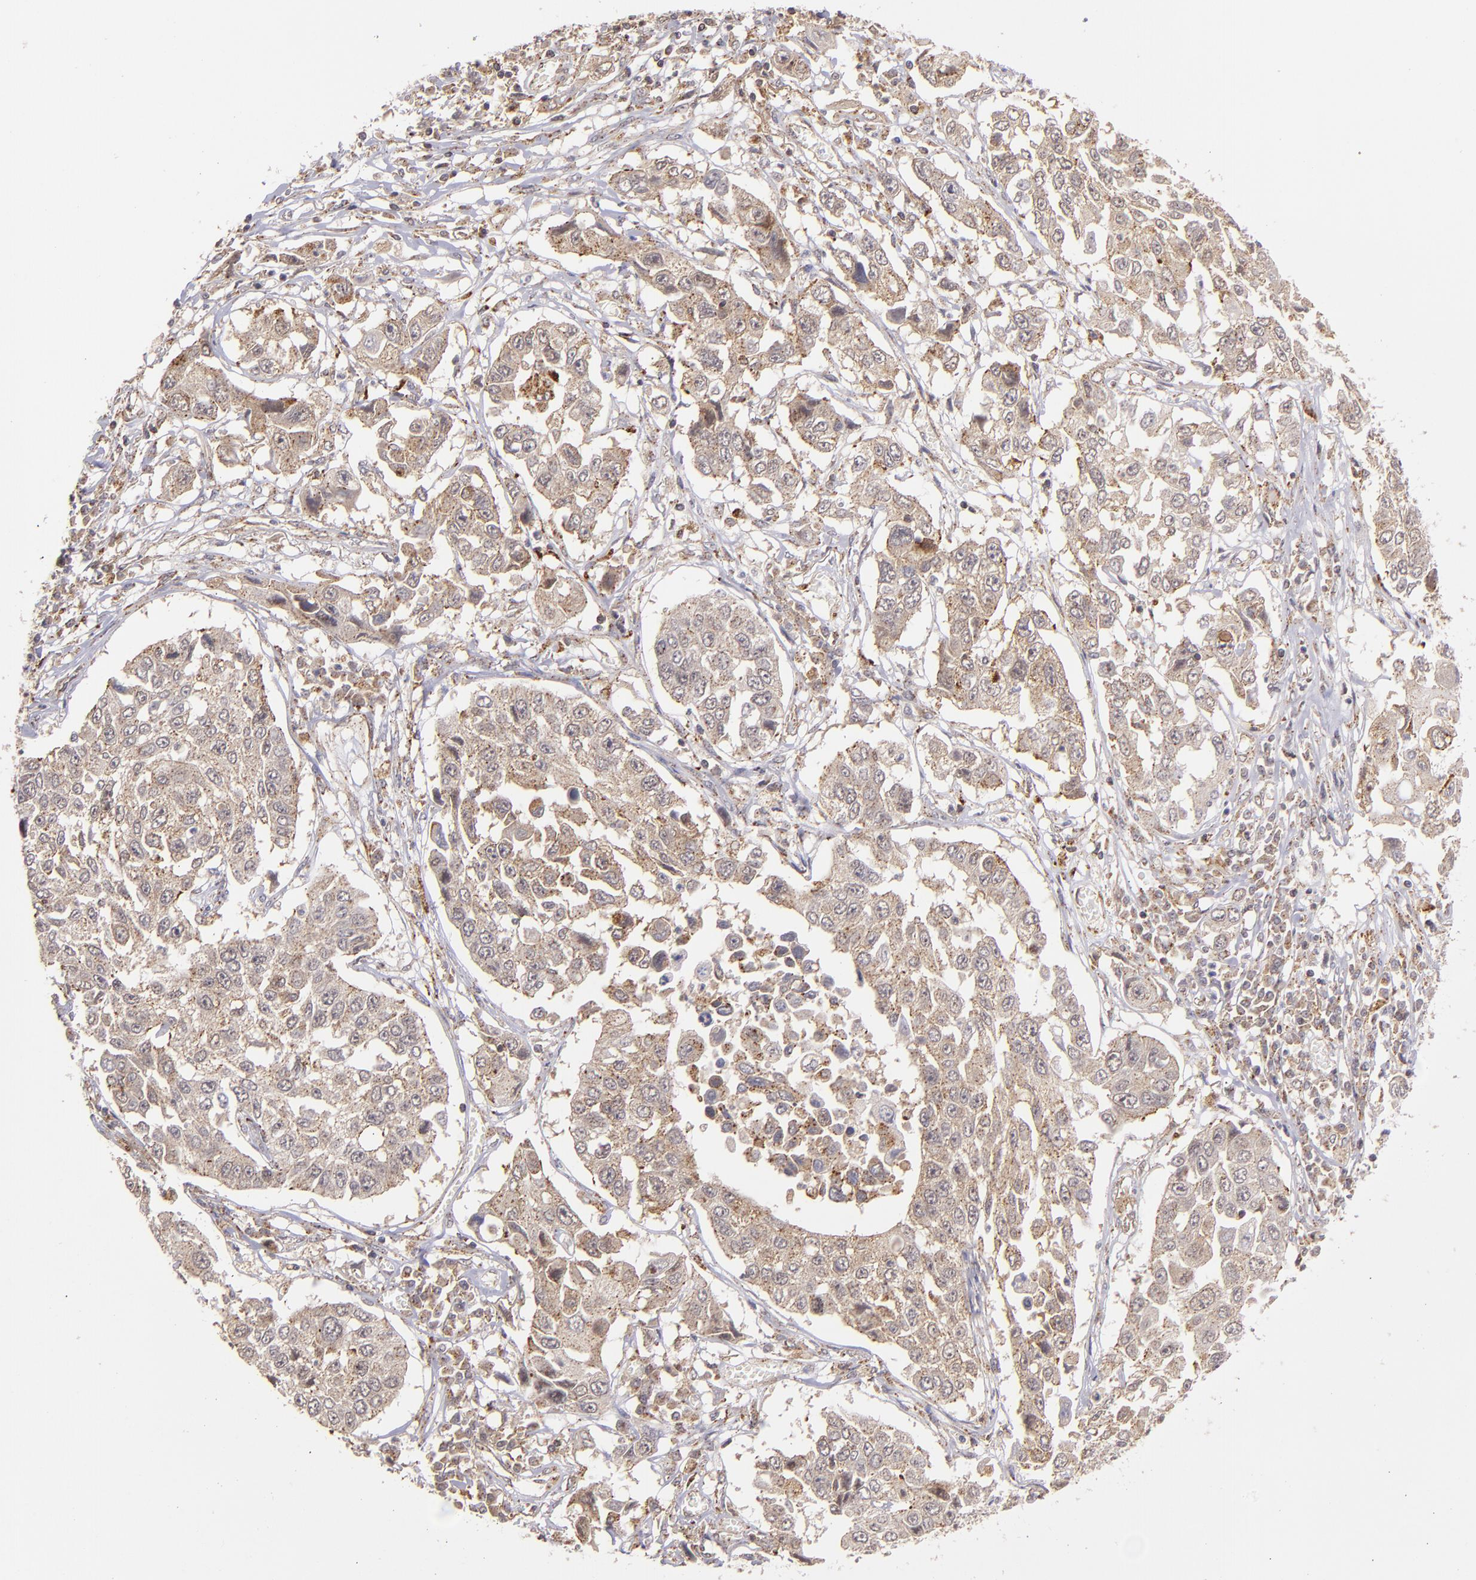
{"staining": {"intensity": "weak", "quantity": ">75%", "location": "cytoplasmic/membranous"}, "tissue": "lung cancer", "cell_type": "Tumor cells", "image_type": "cancer", "snomed": [{"axis": "morphology", "description": "Squamous cell carcinoma, NOS"}, {"axis": "topography", "description": "Lung"}], "caption": "Immunohistochemistry (IHC) histopathology image of lung cancer (squamous cell carcinoma) stained for a protein (brown), which displays low levels of weak cytoplasmic/membranous expression in approximately >75% of tumor cells.", "gene": "ZFYVE1", "patient": {"sex": "male", "age": 71}}